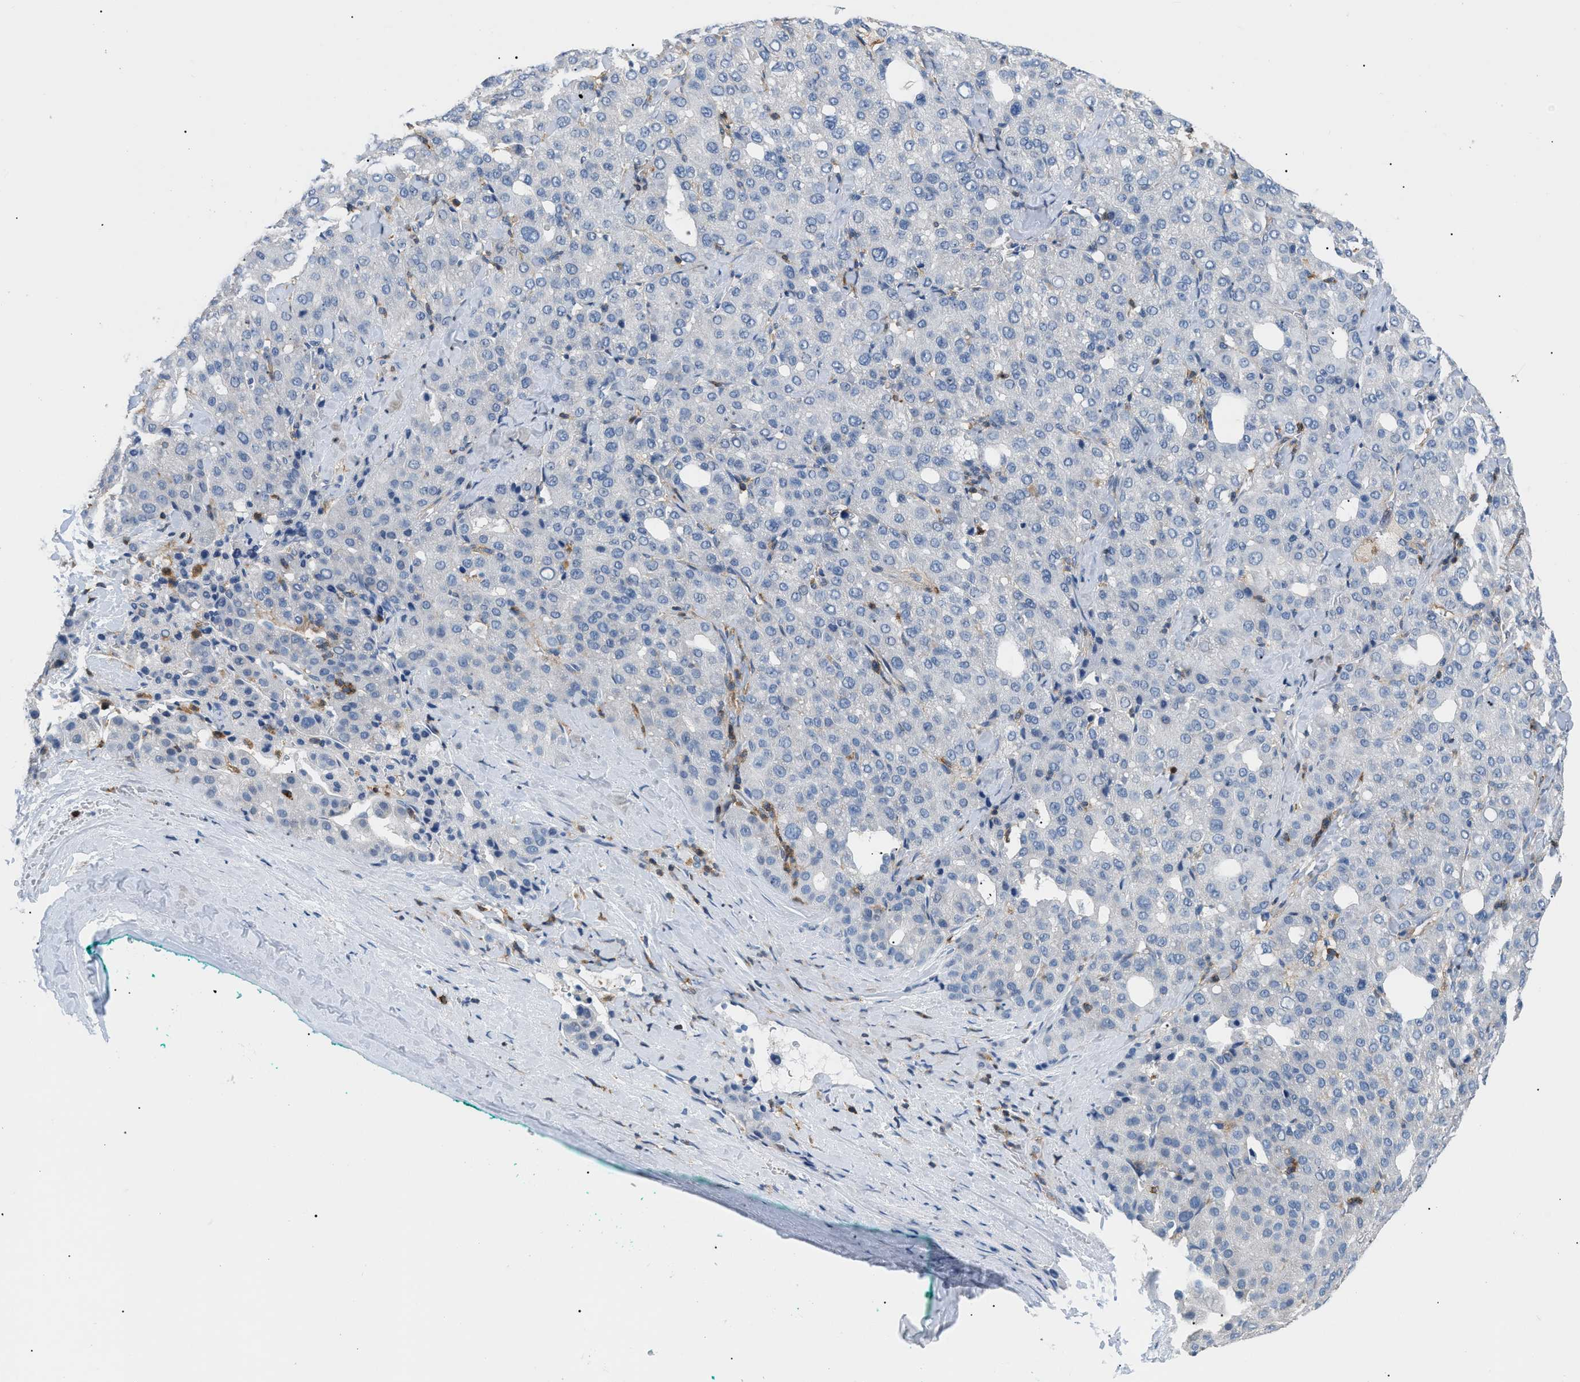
{"staining": {"intensity": "negative", "quantity": "none", "location": "none"}, "tissue": "liver cancer", "cell_type": "Tumor cells", "image_type": "cancer", "snomed": [{"axis": "morphology", "description": "Carcinoma, Hepatocellular, NOS"}, {"axis": "topography", "description": "Liver"}], "caption": "An immunohistochemistry image of liver hepatocellular carcinoma is shown. There is no staining in tumor cells of liver hepatocellular carcinoma.", "gene": "INPP5D", "patient": {"sex": "male", "age": 65}}